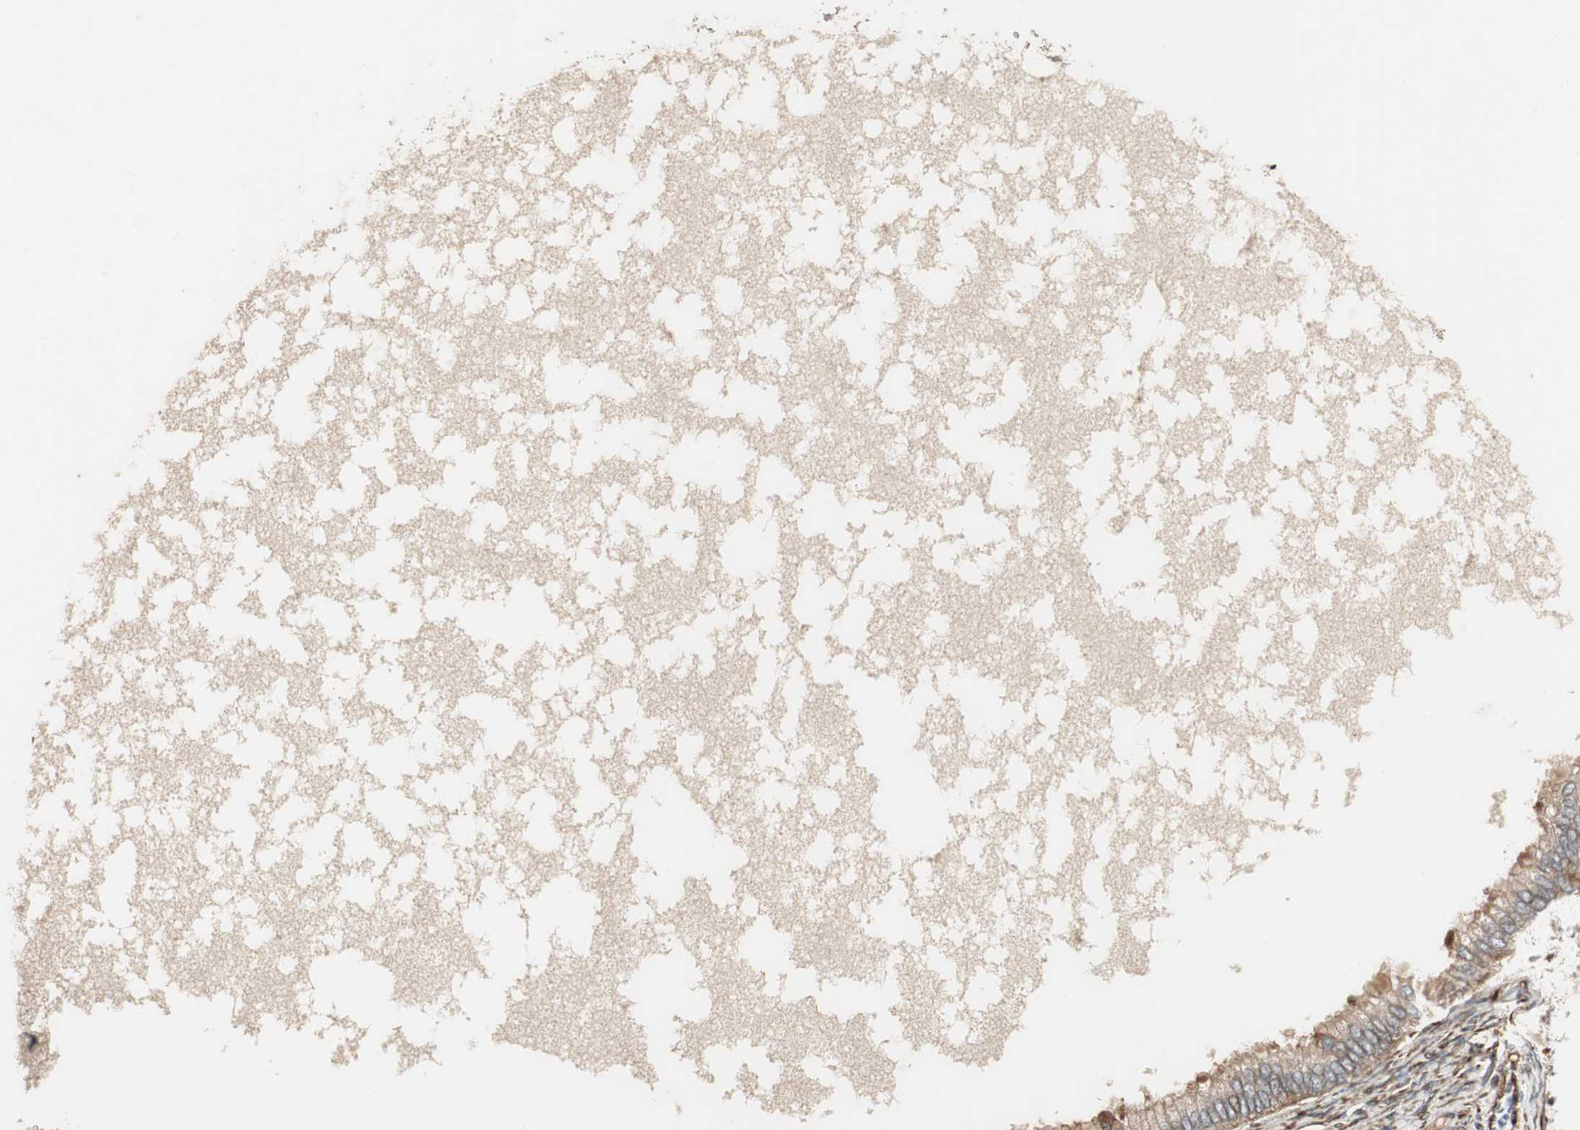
{"staining": {"intensity": "weak", "quantity": ">75%", "location": "cytoplasmic/membranous"}, "tissue": "ovarian cancer", "cell_type": "Tumor cells", "image_type": "cancer", "snomed": [{"axis": "morphology", "description": "Cystadenocarcinoma, mucinous, NOS"}, {"axis": "topography", "description": "Ovary"}], "caption": "High-power microscopy captured an immunohistochemistry (IHC) photomicrograph of ovarian mucinous cystadenocarcinoma, revealing weak cytoplasmic/membranous expression in approximately >75% of tumor cells.", "gene": "PRKG1", "patient": {"sex": "female", "age": 80}}